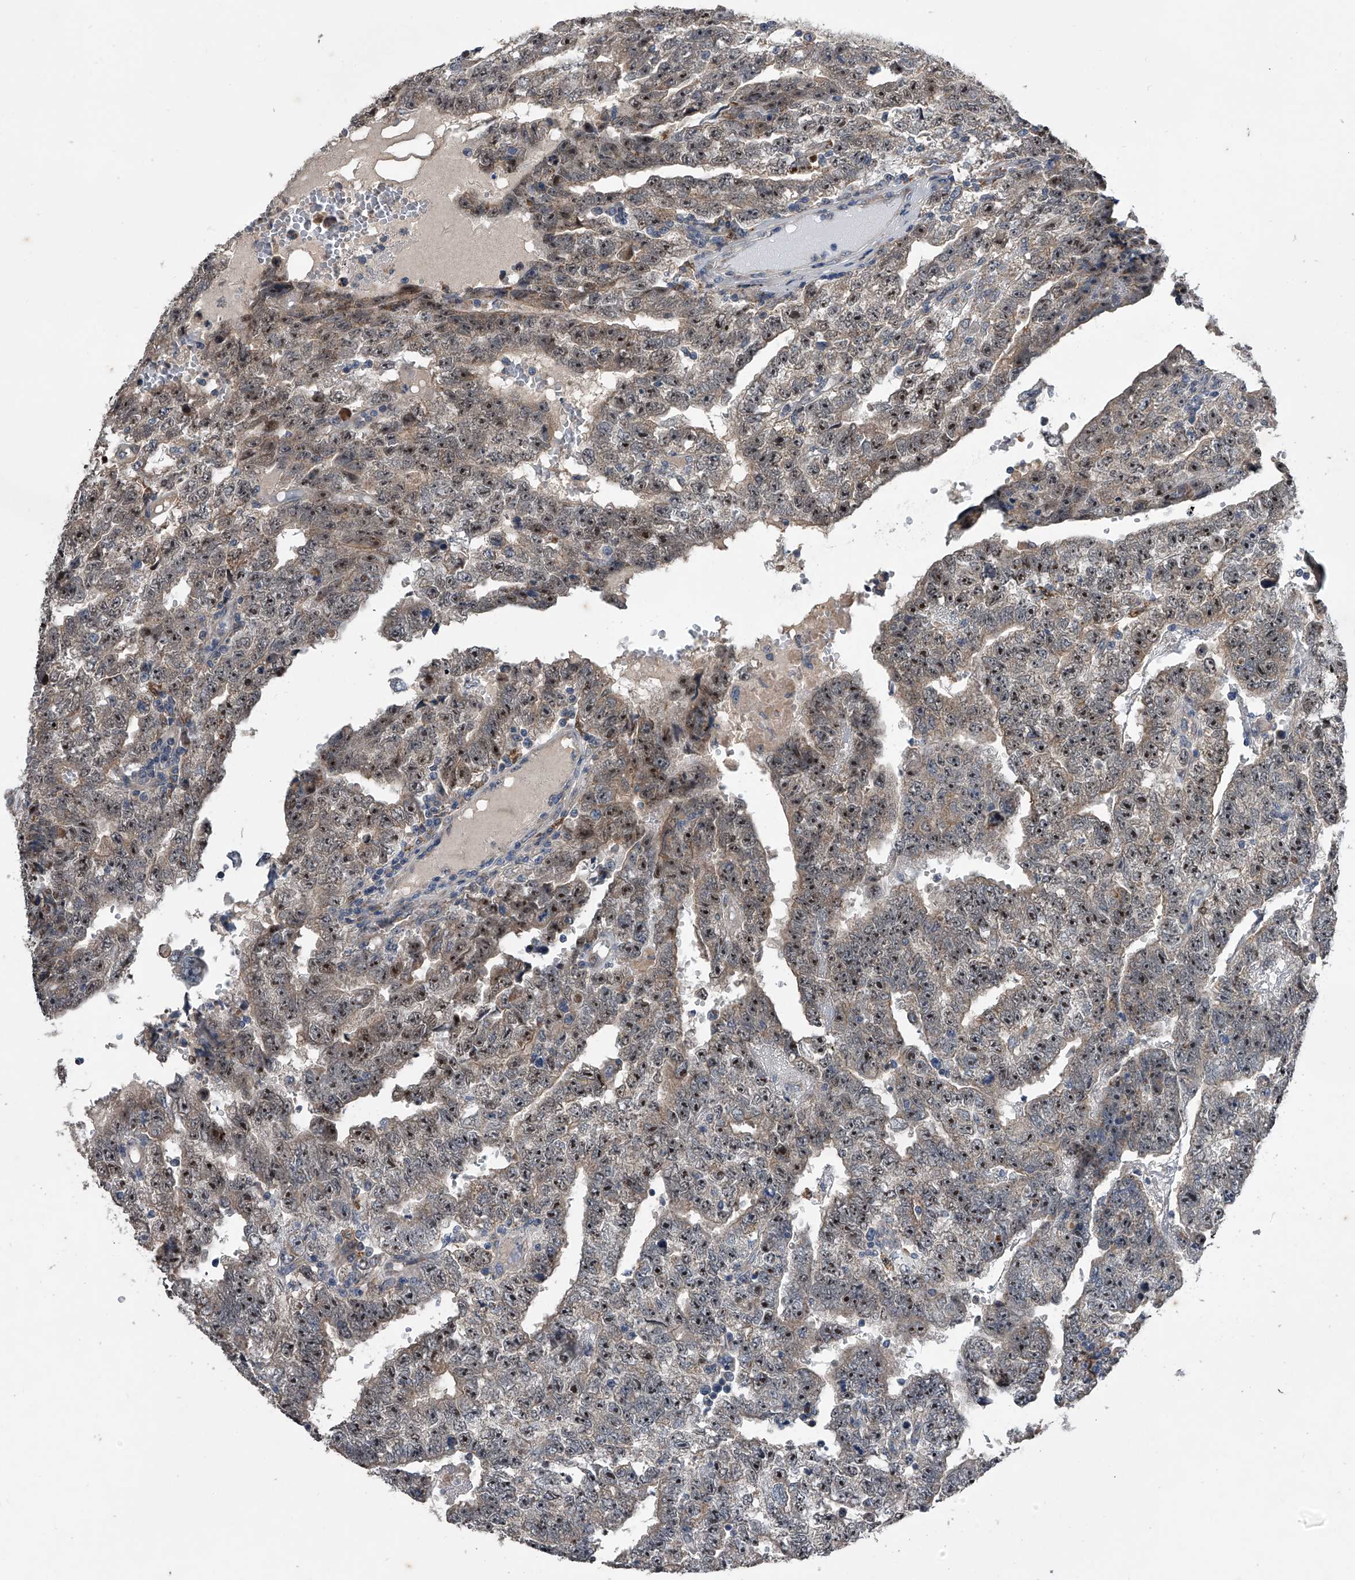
{"staining": {"intensity": "moderate", "quantity": ">75%", "location": "nuclear"}, "tissue": "testis cancer", "cell_type": "Tumor cells", "image_type": "cancer", "snomed": [{"axis": "morphology", "description": "Carcinoma, Embryonal, NOS"}, {"axis": "topography", "description": "Testis"}], "caption": "This is a micrograph of immunohistochemistry staining of testis cancer (embryonal carcinoma), which shows moderate positivity in the nuclear of tumor cells.", "gene": "PHACTR1", "patient": {"sex": "male", "age": 25}}